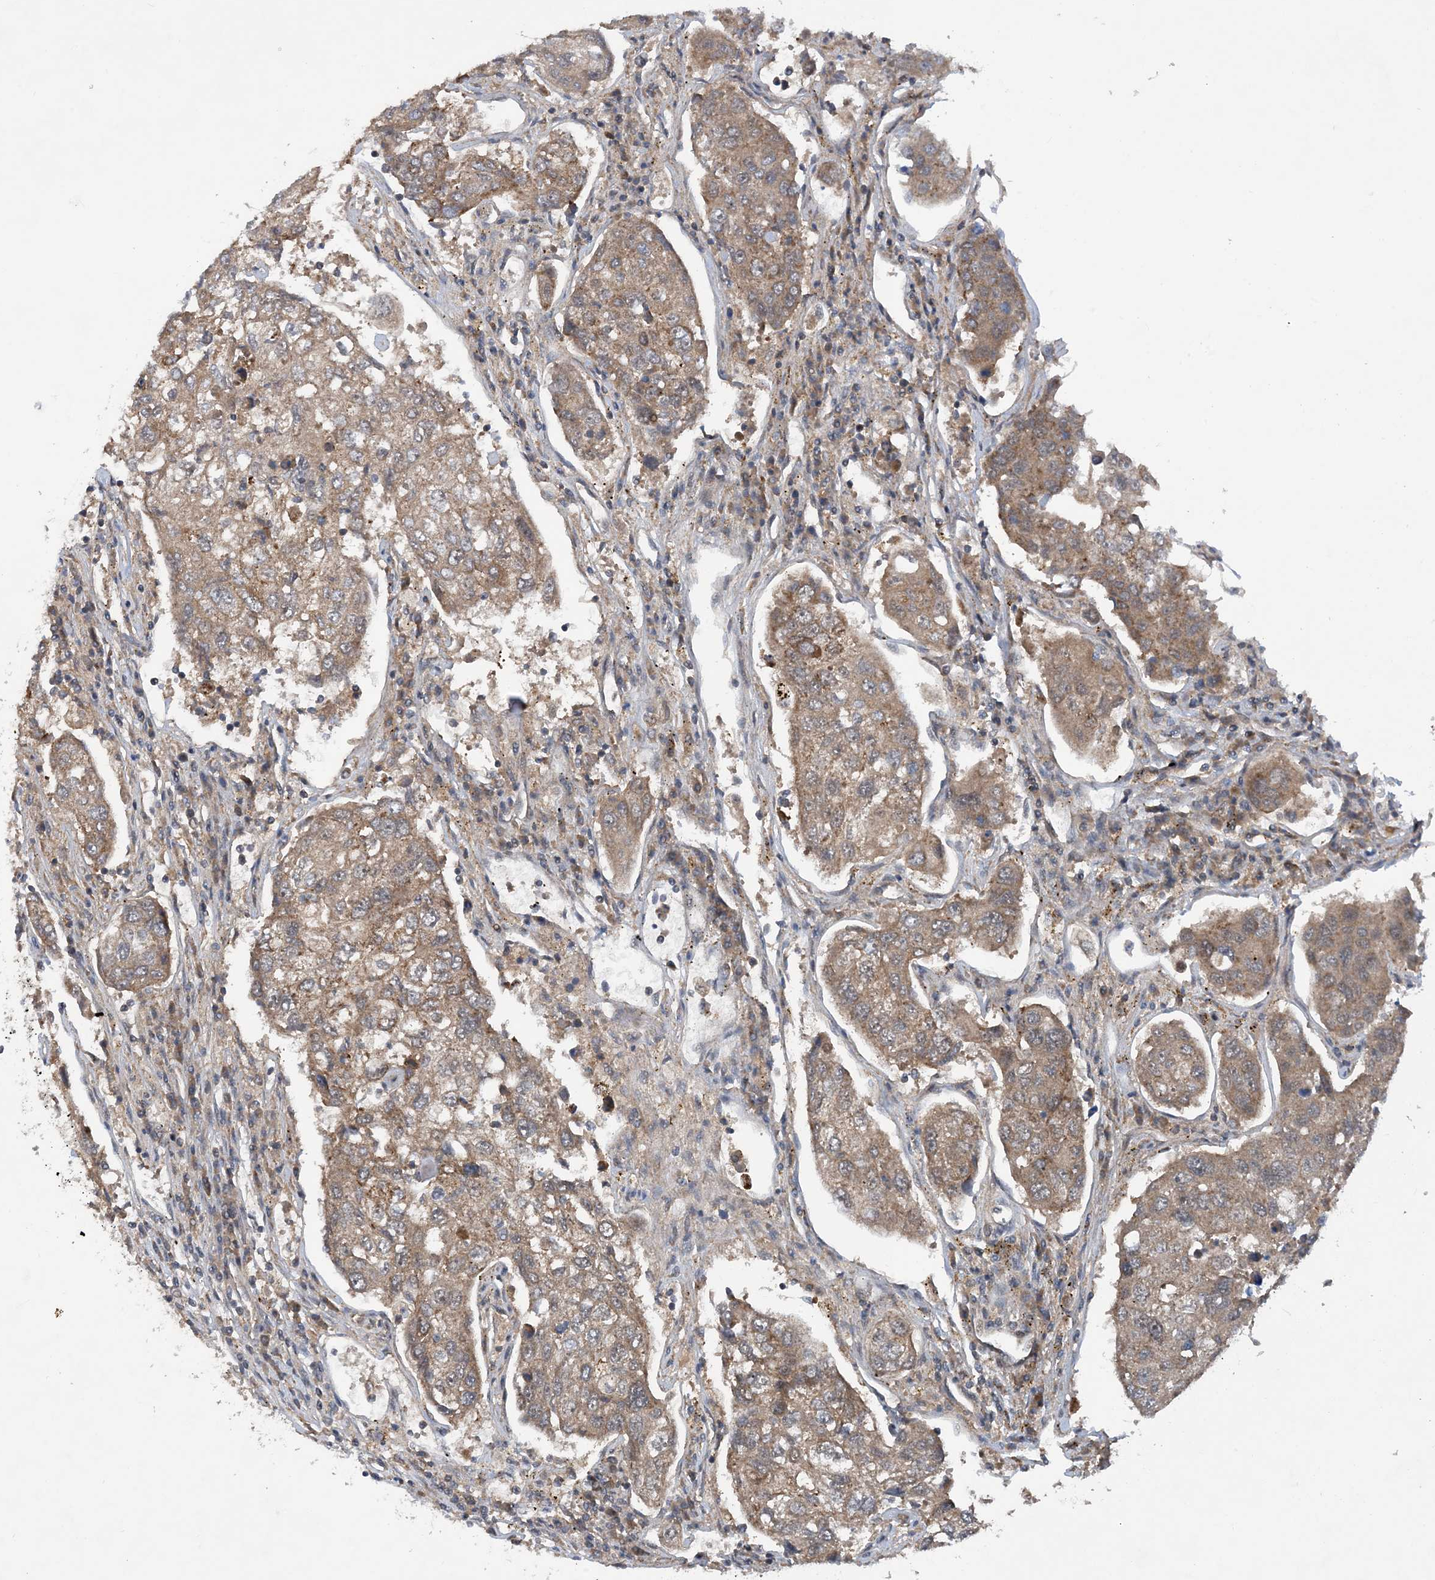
{"staining": {"intensity": "moderate", "quantity": "25%-75%", "location": "cytoplasmic/membranous"}, "tissue": "urothelial cancer", "cell_type": "Tumor cells", "image_type": "cancer", "snomed": [{"axis": "morphology", "description": "Urothelial carcinoma, High grade"}, {"axis": "topography", "description": "Lymph node"}, {"axis": "topography", "description": "Urinary bladder"}], "caption": "Urothelial cancer tissue reveals moderate cytoplasmic/membranous positivity in approximately 25%-75% of tumor cells, visualized by immunohistochemistry.", "gene": "HEMK1", "patient": {"sex": "male", "age": 51}}